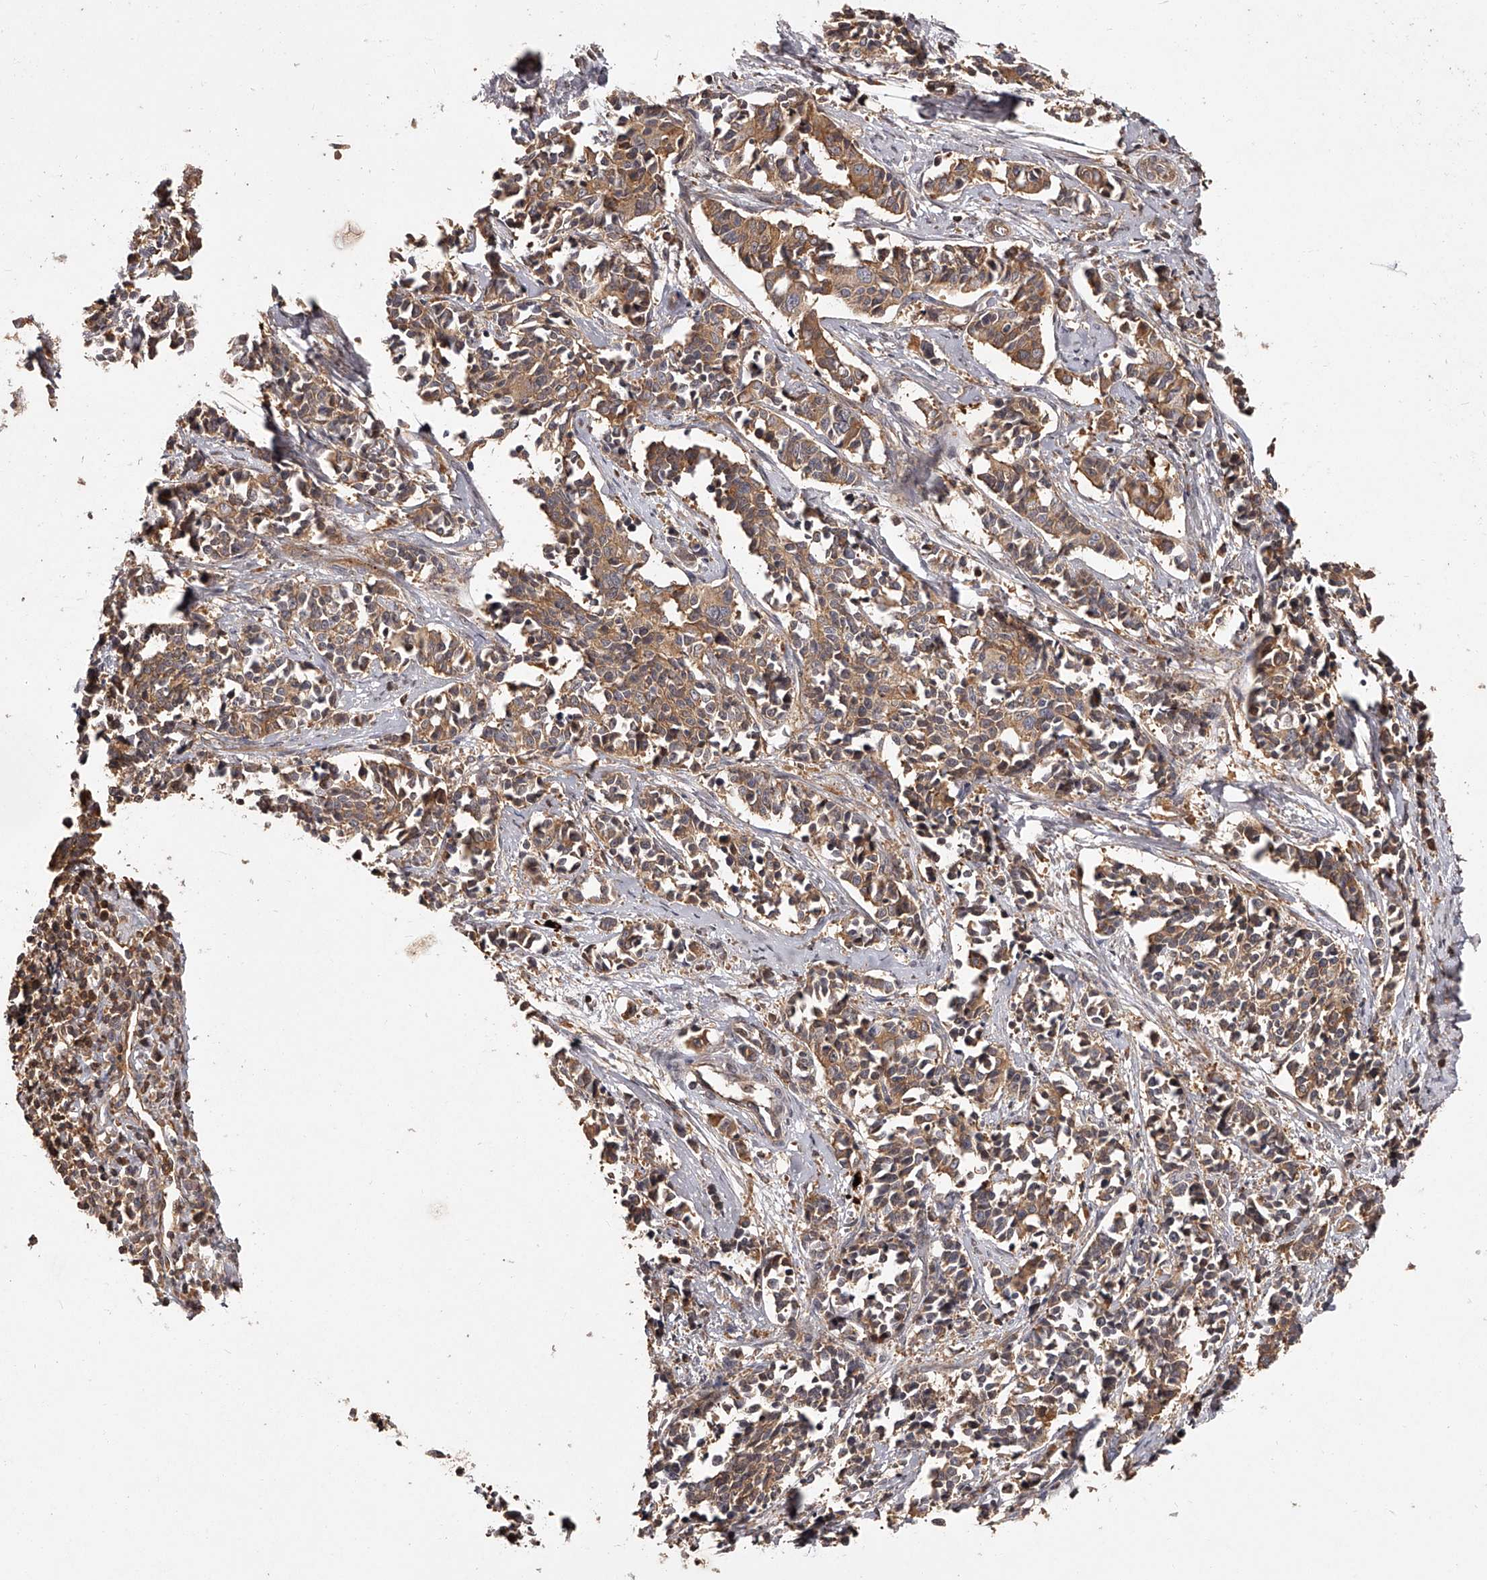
{"staining": {"intensity": "moderate", "quantity": ">75%", "location": "cytoplasmic/membranous"}, "tissue": "cervical cancer", "cell_type": "Tumor cells", "image_type": "cancer", "snomed": [{"axis": "morphology", "description": "Normal tissue, NOS"}, {"axis": "morphology", "description": "Squamous cell carcinoma, NOS"}, {"axis": "topography", "description": "Cervix"}], "caption": "An immunohistochemistry (IHC) micrograph of tumor tissue is shown. Protein staining in brown shows moderate cytoplasmic/membranous positivity in cervical cancer (squamous cell carcinoma) within tumor cells. The staining is performed using DAB (3,3'-diaminobenzidine) brown chromogen to label protein expression. The nuclei are counter-stained blue using hematoxylin.", "gene": "CRYZL1", "patient": {"sex": "female", "age": 35}}